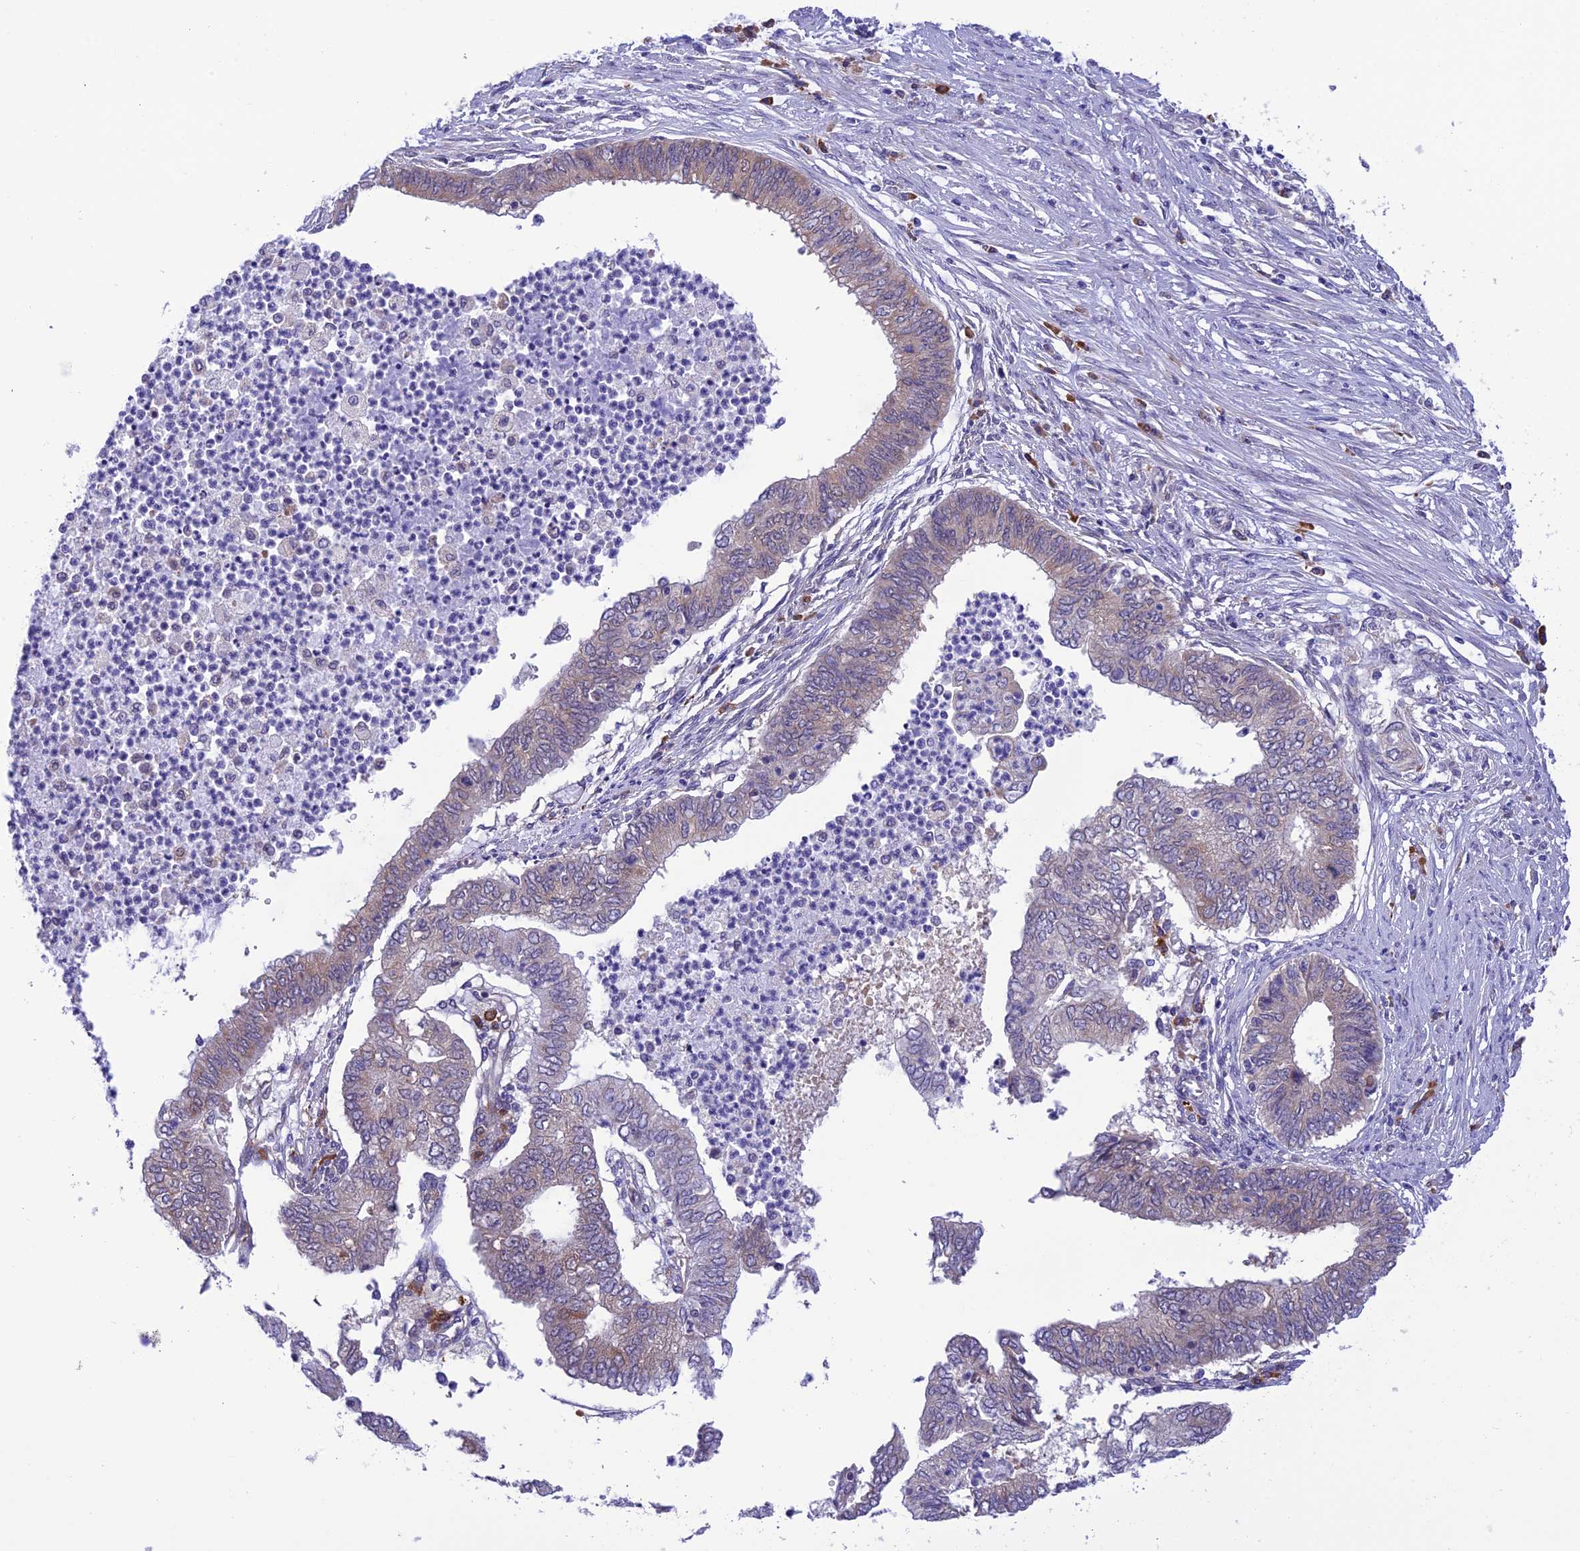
{"staining": {"intensity": "negative", "quantity": "none", "location": "none"}, "tissue": "endometrial cancer", "cell_type": "Tumor cells", "image_type": "cancer", "snomed": [{"axis": "morphology", "description": "Adenocarcinoma, NOS"}, {"axis": "topography", "description": "Endometrium"}], "caption": "There is no significant positivity in tumor cells of endometrial adenocarcinoma.", "gene": "RNF126", "patient": {"sex": "female", "age": 68}}